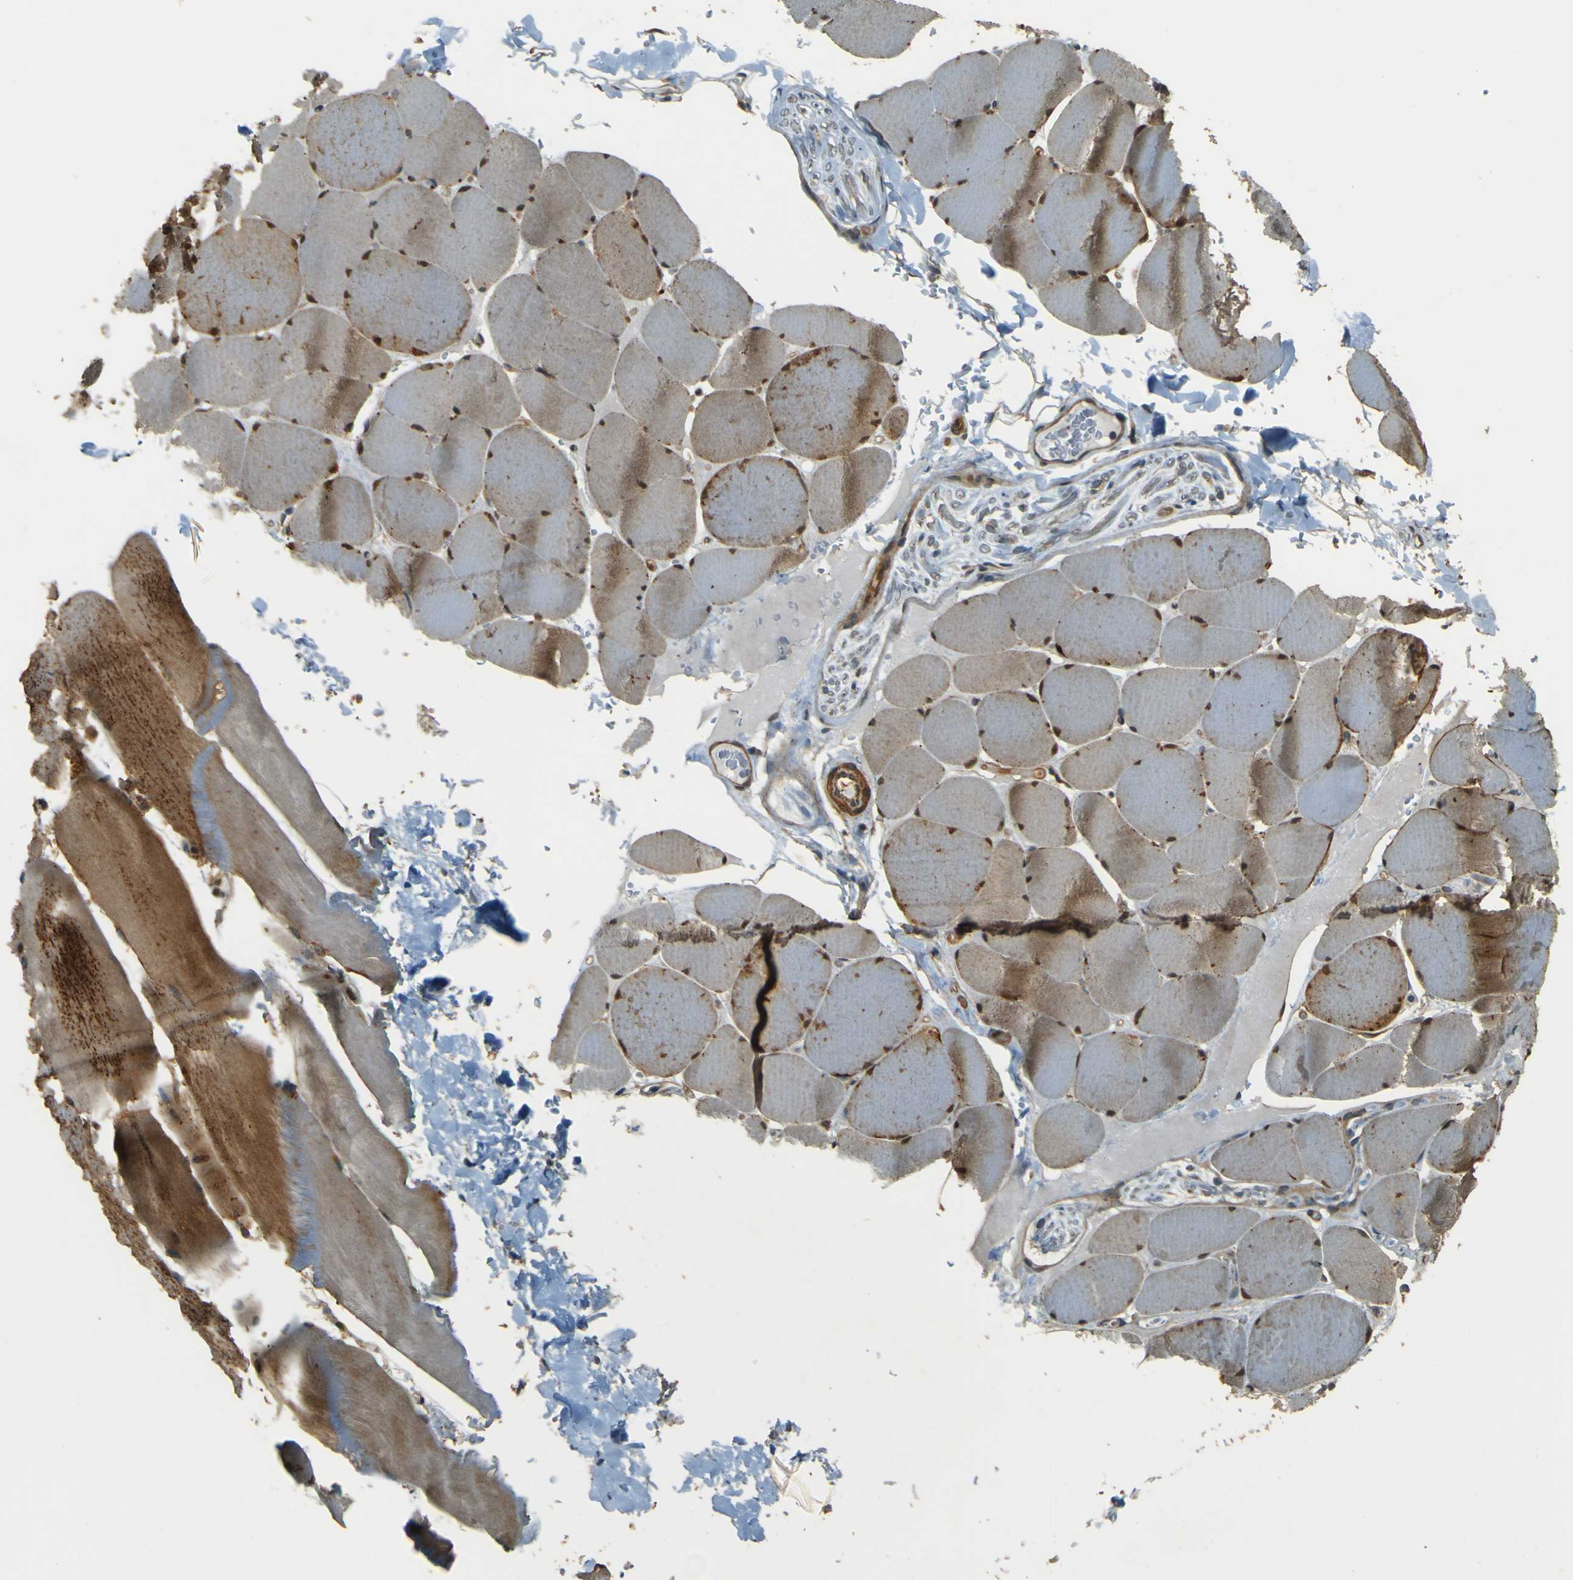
{"staining": {"intensity": "moderate", "quantity": ">75%", "location": "cytoplasmic/membranous"}, "tissue": "skeletal muscle", "cell_type": "Myocytes", "image_type": "normal", "snomed": [{"axis": "morphology", "description": "Normal tissue, NOS"}, {"axis": "topography", "description": "Skin"}, {"axis": "topography", "description": "Skeletal muscle"}], "caption": "DAB immunohistochemical staining of benign skeletal muscle displays moderate cytoplasmic/membranous protein expression in approximately >75% of myocytes. (DAB IHC with brightfield microscopy, high magnification).", "gene": "NEXN", "patient": {"sex": "male", "age": 83}}